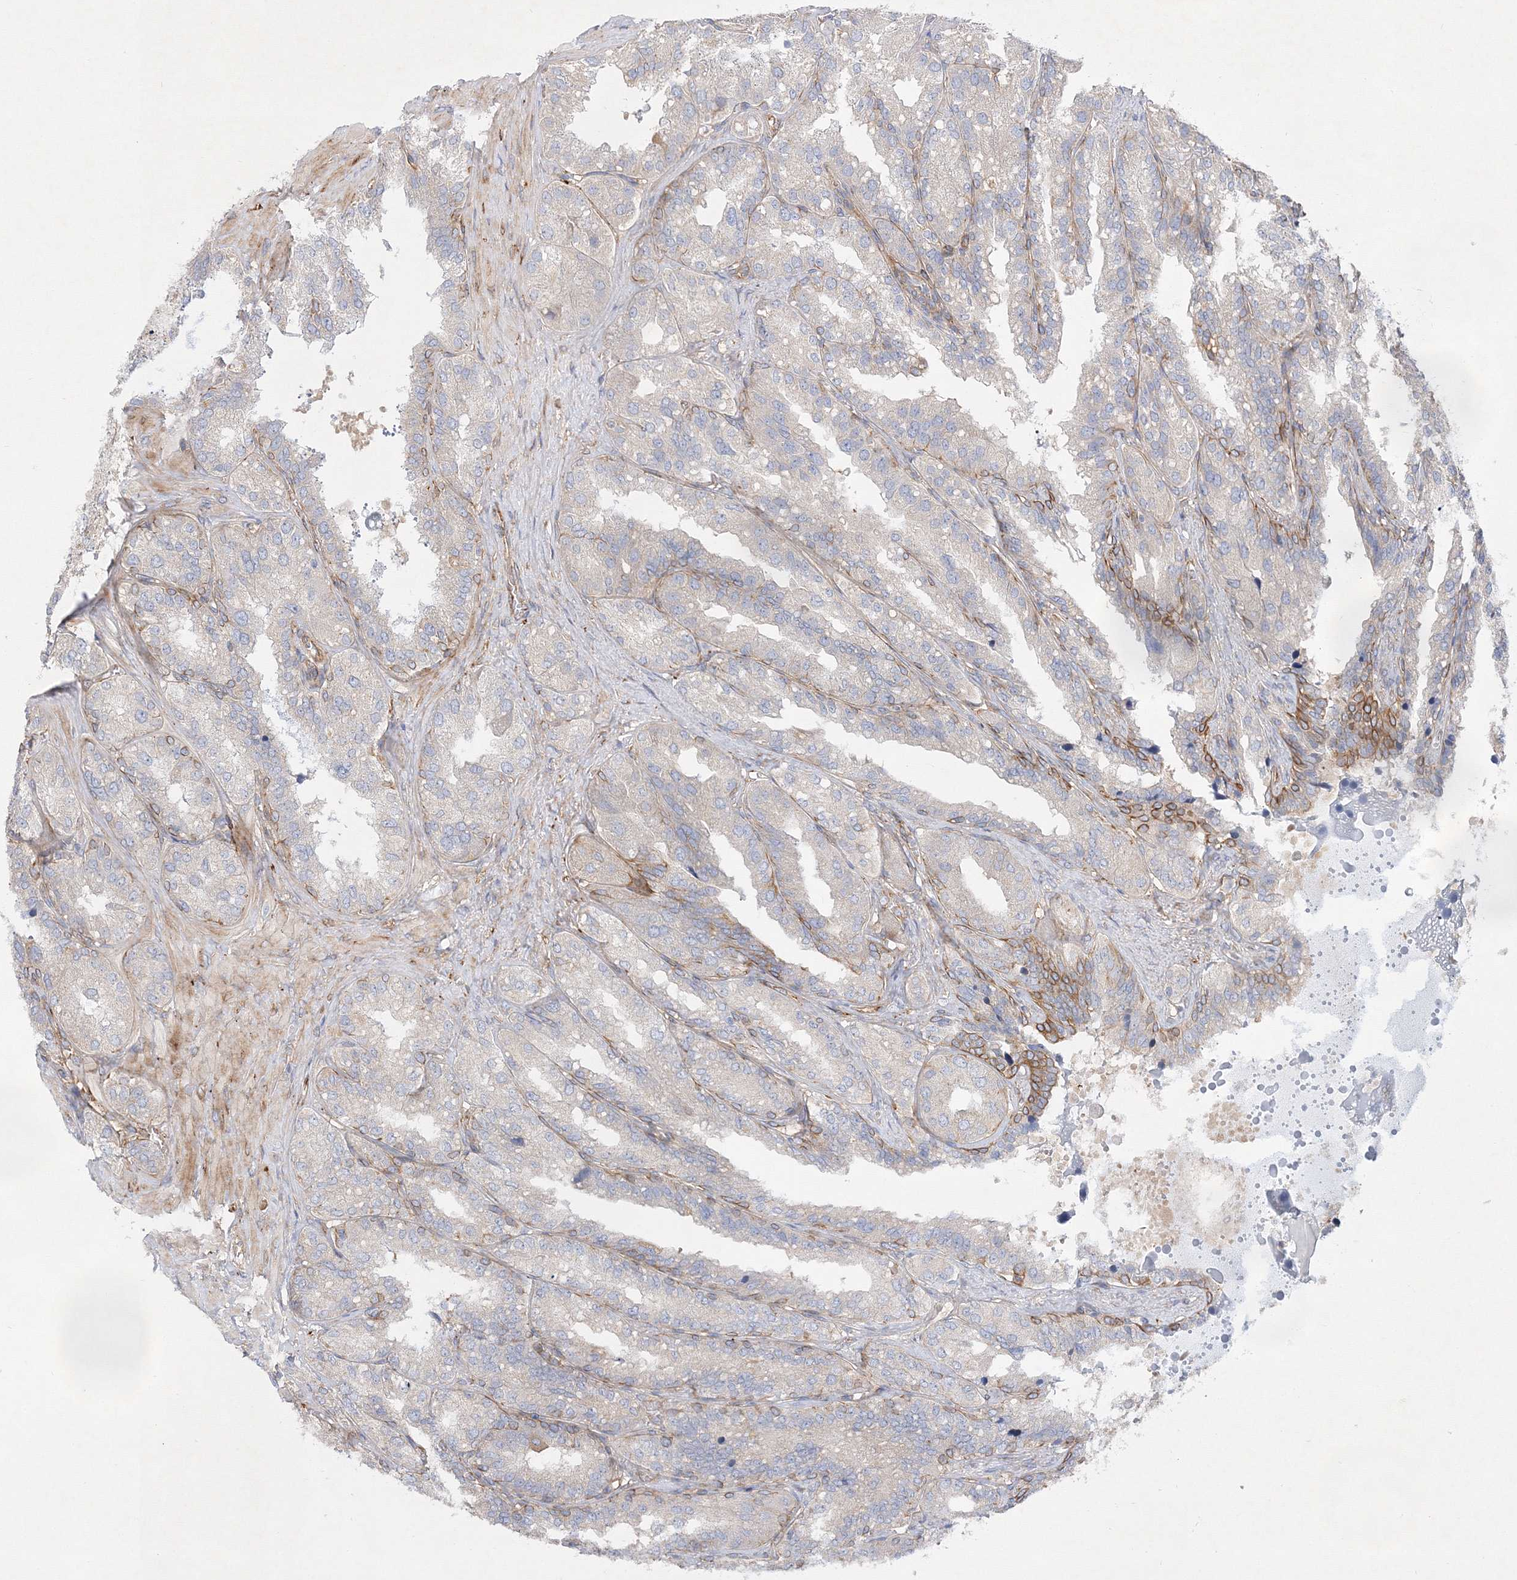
{"staining": {"intensity": "moderate", "quantity": "<25%", "location": "cytoplasmic/membranous"}, "tissue": "seminal vesicle", "cell_type": "Glandular cells", "image_type": "normal", "snomed": [{"axis": "morphology", "description": "Normal tissue, NOS"}, {"axis": "topography", "description": "Prostate"}, {"axis": "topography", "description": "Seminal veicle"}], "caption": "A low amount of moderate cytoplasmic/membranous positivity is seen in approximately <25% of glandular cells in unremarkable seminal vesicle.", "gene": "ZFYVE16", "patient": {"sex": "male", "age": 51}}